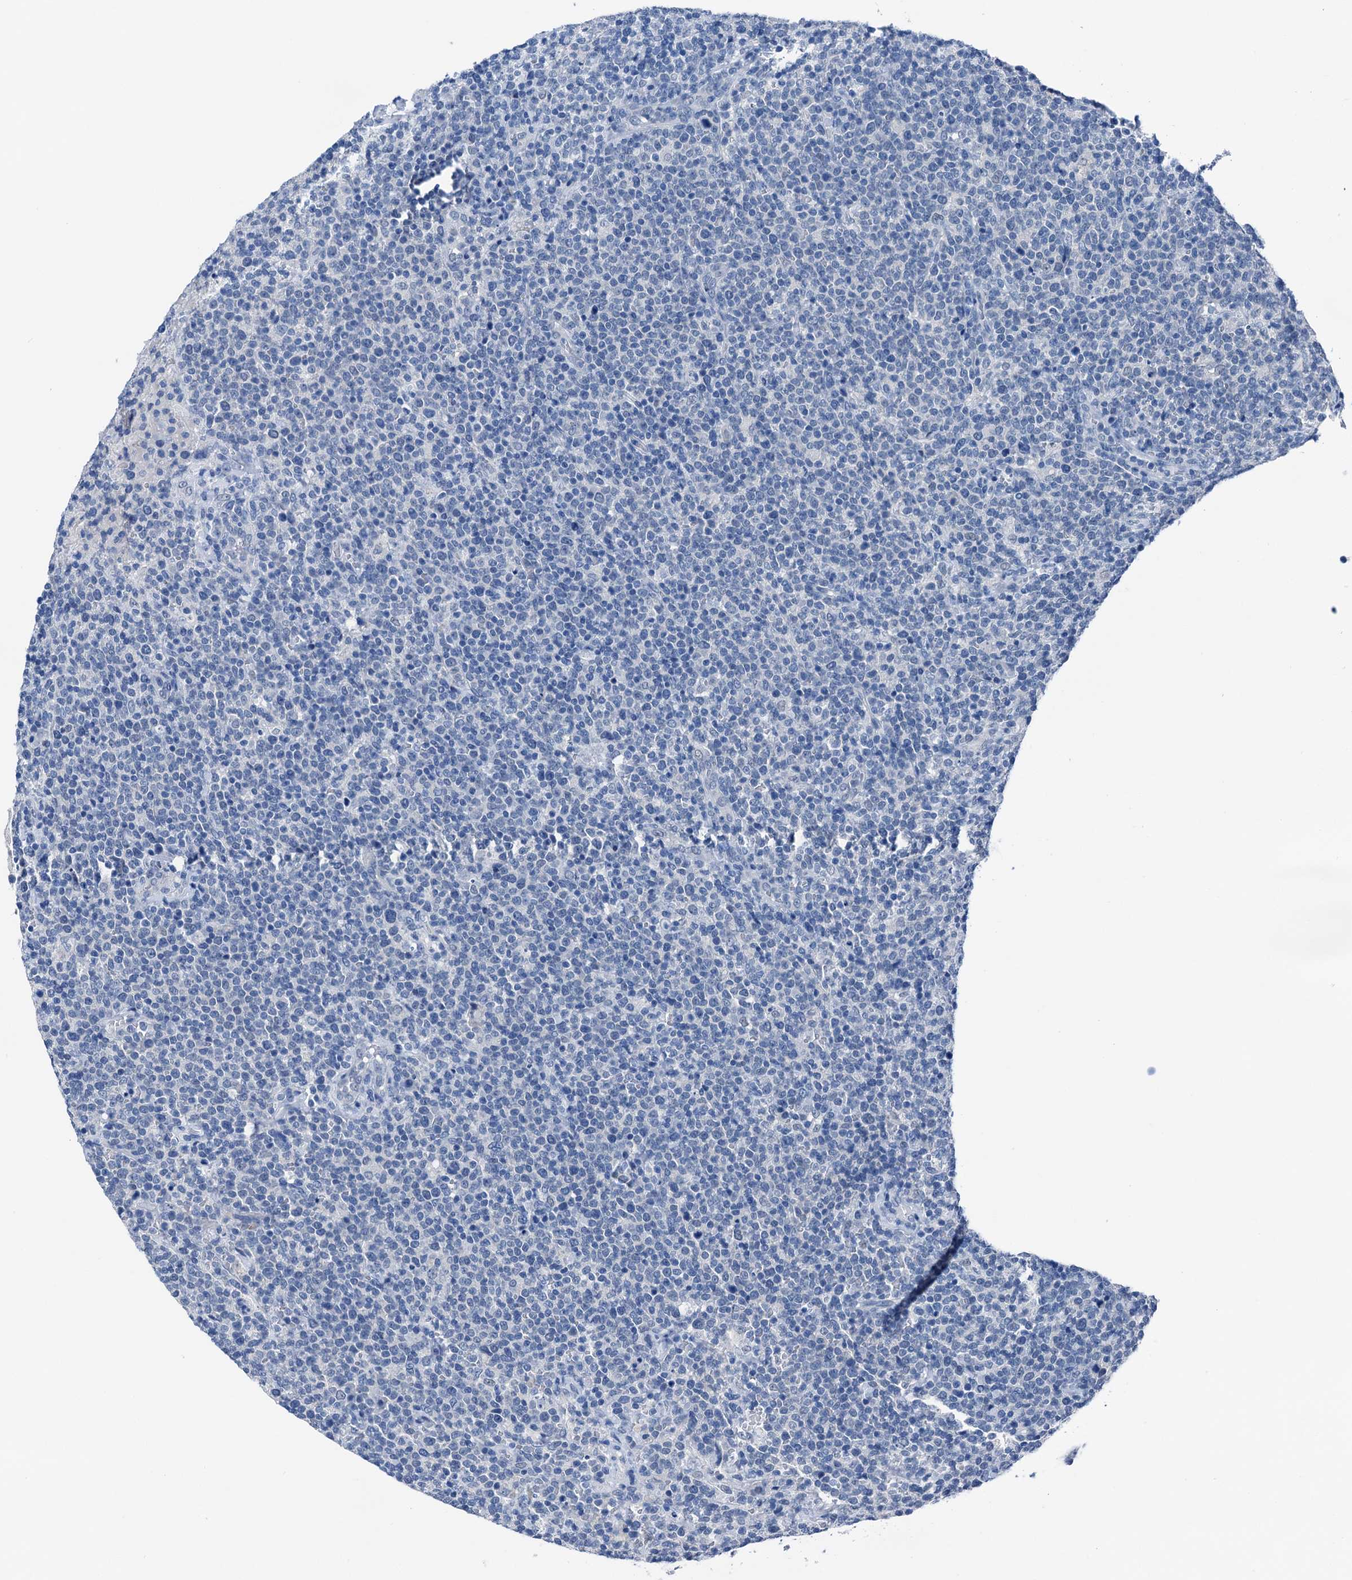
{"staining": {"intensity": "negative", "quantity": "none", "location": "none"}, "tissue": "lymphoma", "cell_type": "Tumor cells", "image_type": "cancer", "snomed": [{"axis": "morphology", "description": "Malignant lymphoma, non-Hodgkin's type, High grade"}, {"axis": "topography", "description": "Lymph node"}], "caption": "Micrograph shows no significant protein expression in tumor cells of lymphoma.", "gene": "CBLN3", "patient": {"sex": "male", "age": 61}}